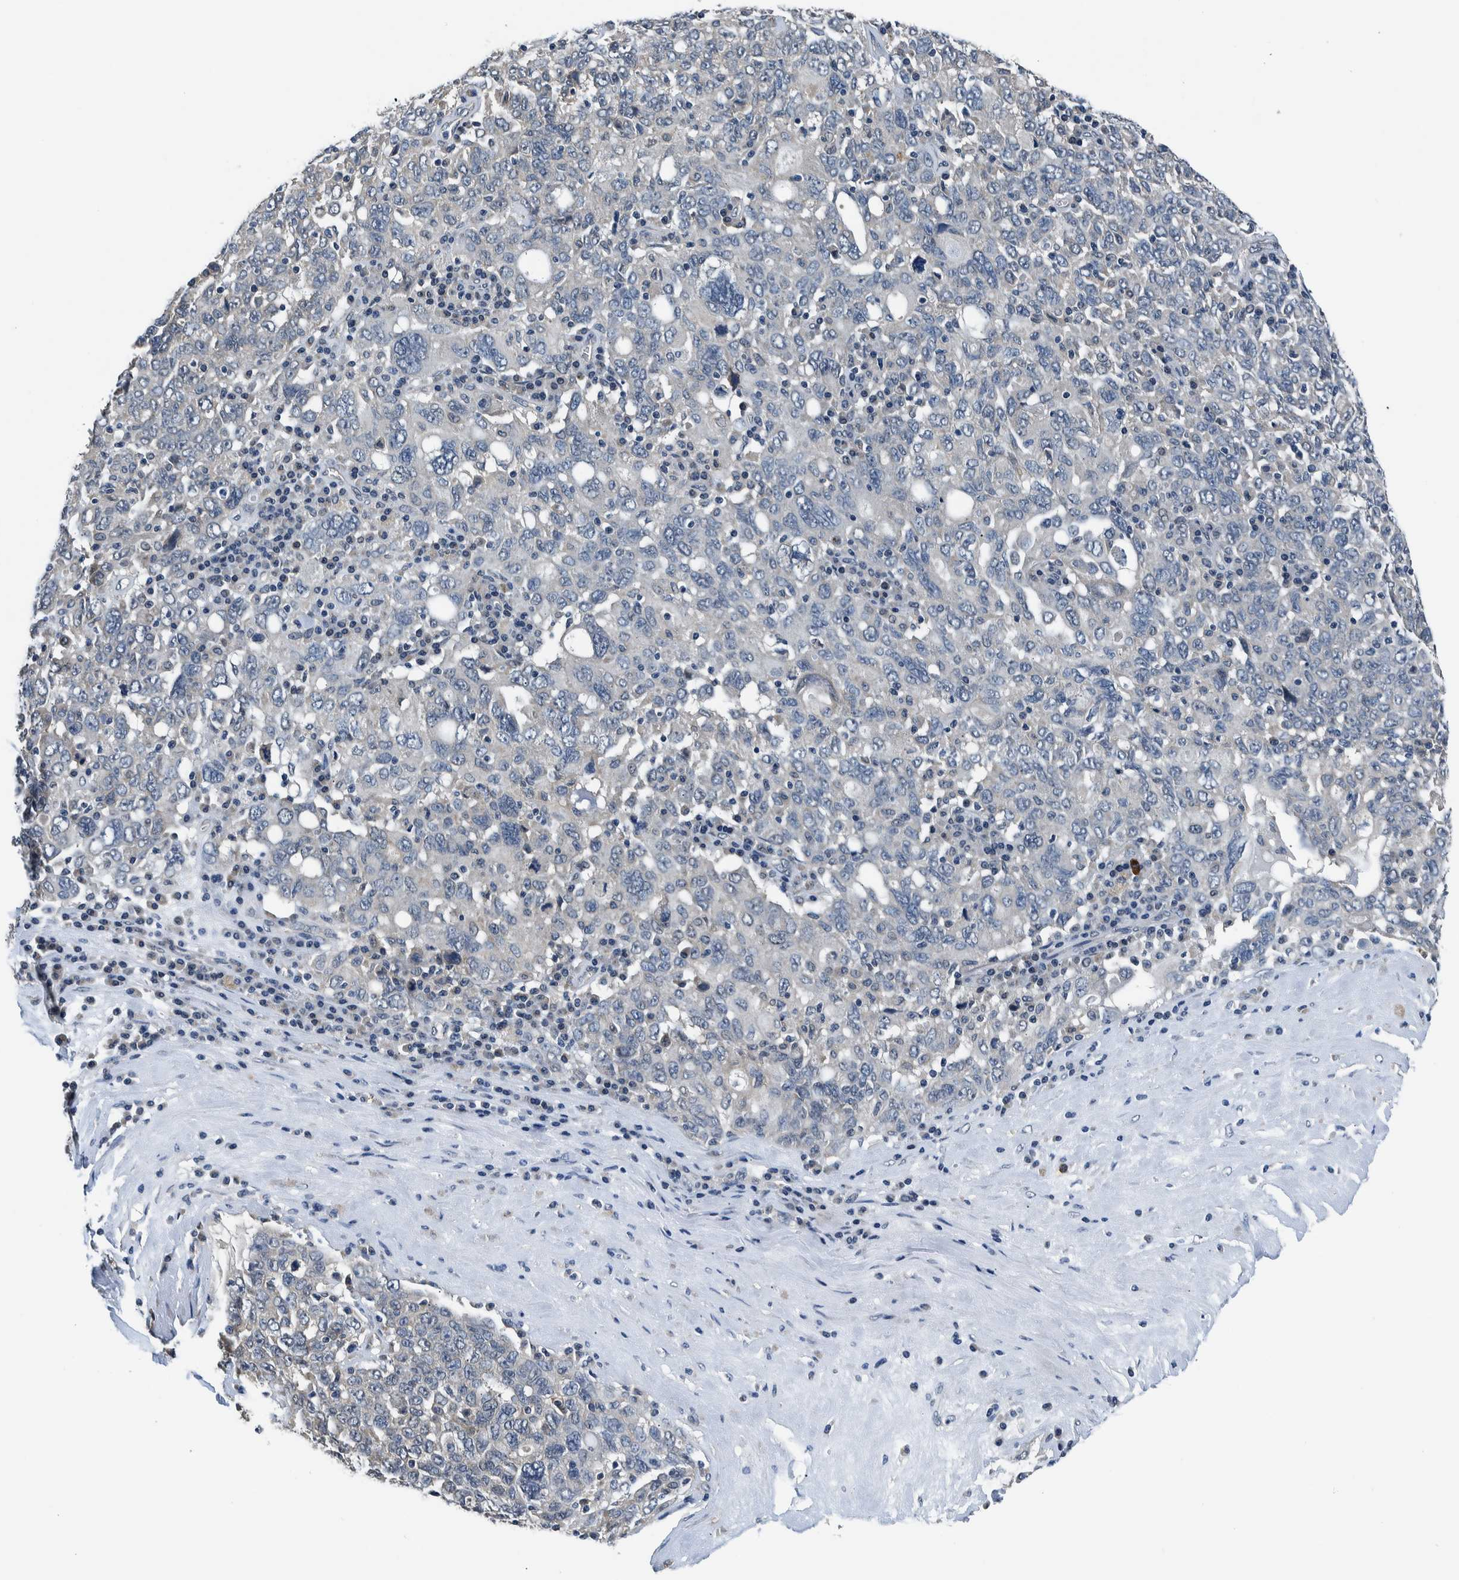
{"staining": {"intensity": "weak", "quantity": "<25%", "location": "cytoplasmic/membranous"}, "tissue": "ovarian cancer", "cell_type": "Tumor cells", "image_type": "cancer", "snomed": [{"axis": "morphology", "description": "Carcinoma, endometroid"}, {"axis": "topography", "description": "Ovary"}], "caption": "The IHC photomicrograph has no significant staining in tumor cells of ovarian endometroid carcinoma tissue.", "gene": "NIBAN2", "patient": {"sex": "female", "age": 62}}